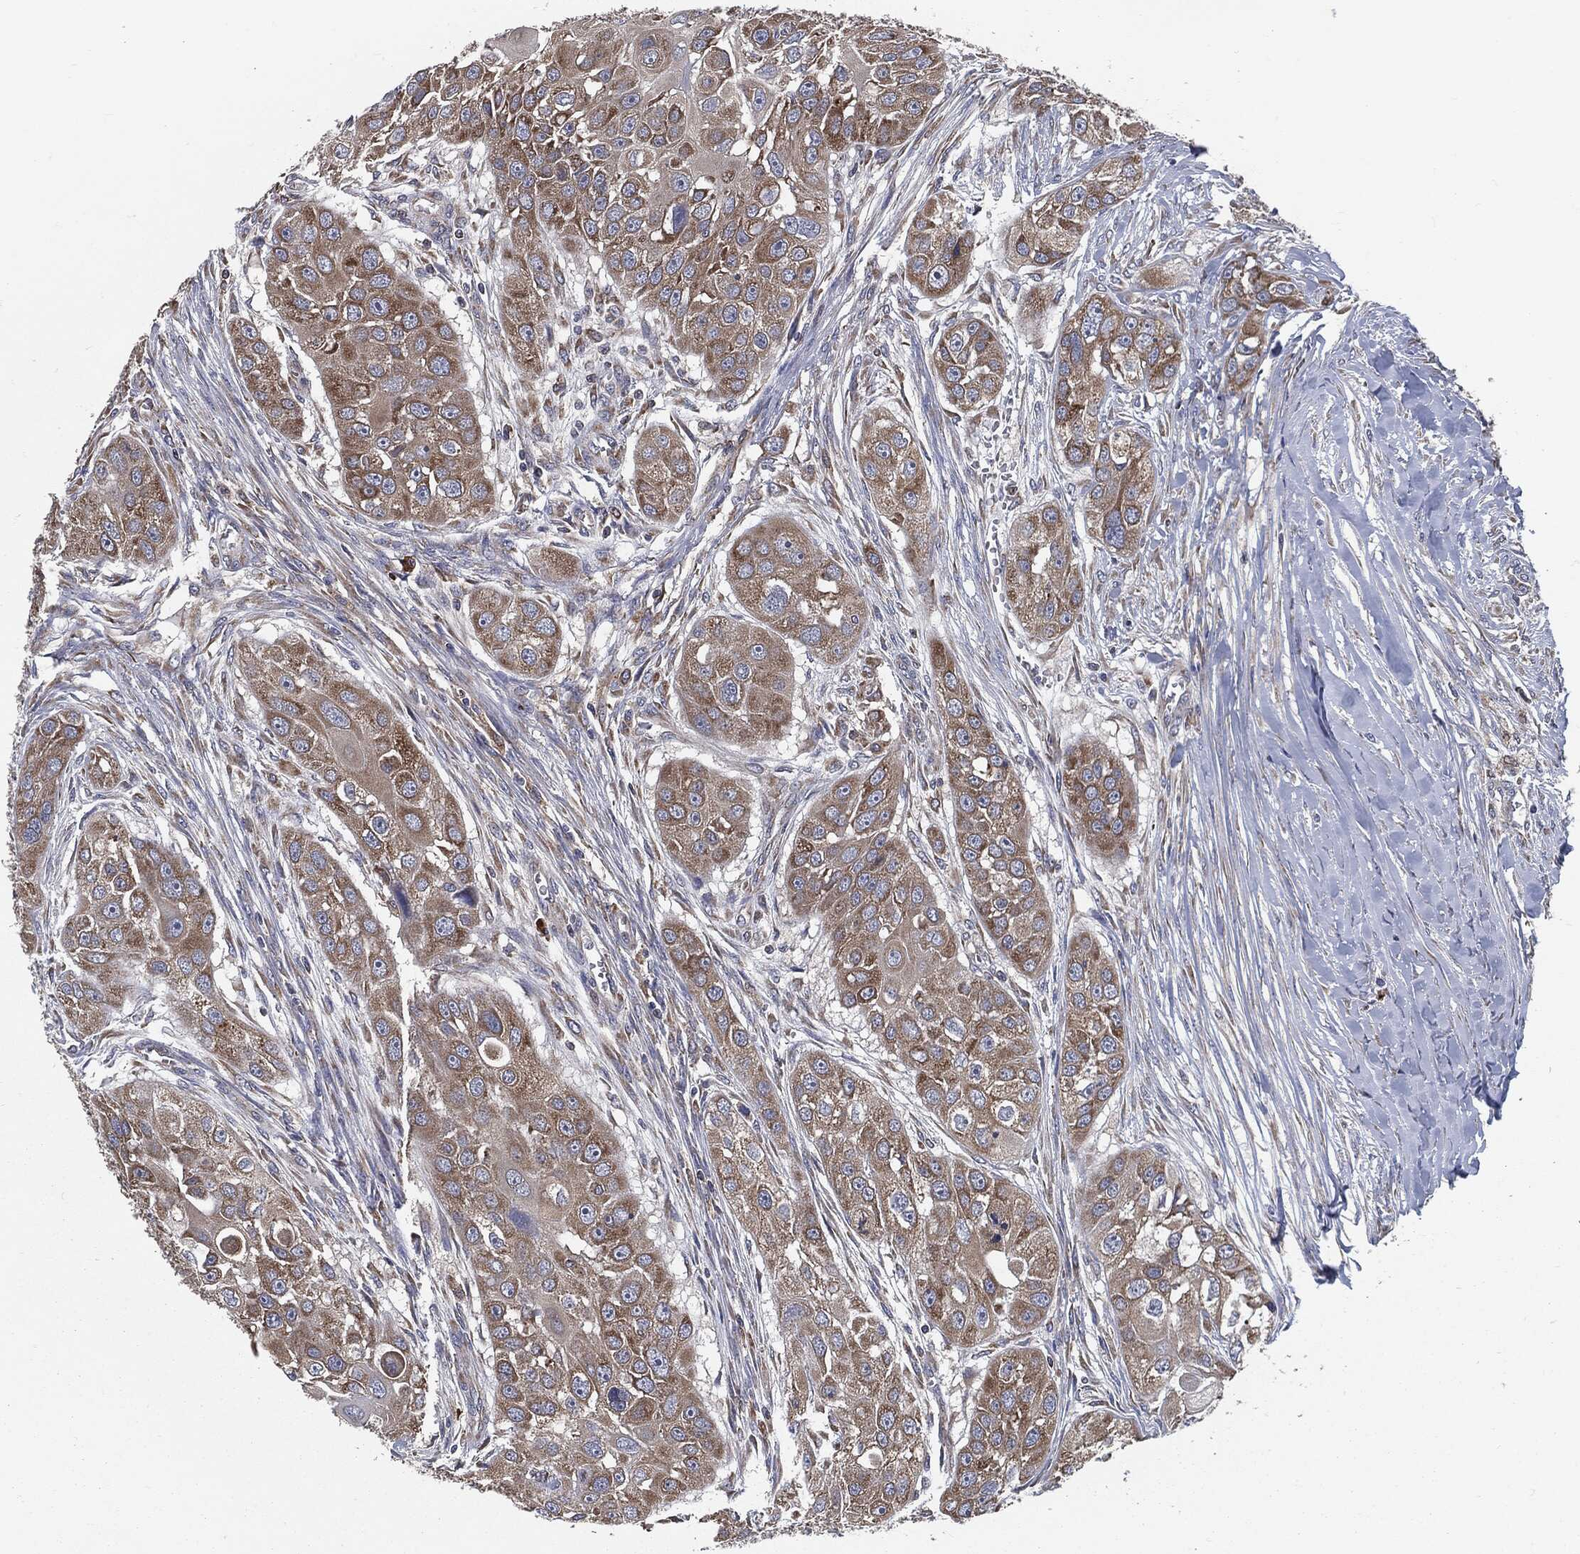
{"staining": {"intensity": "moderate", "quantity": "25%-75%", "location": "cytoplasmic/membranous"}, "tissue": "head and neck cancer", "cell_type": "Tumor cells", "image_type": "cancer", "snomed": [{"axis": "morphology", "description": "Normal tissue, NOS"}, {"axis": "morphology", "description": "Squamous cell carcinoma, NOS"}, {"axis": "topography", "description": "Skeletal muscle"}, {"axis": "topography", "description": "Head-Neck"}], "caption": "Head and neck cancer (squamous cell carcinoma) stained with immunohistochemistry (IHC) demonstrates moderate cytoplasmic/membranous staining in about 25%-75% of tumor cells.", "gene": "PRDX4", "patient": {"sex": "male", "age": 51}}